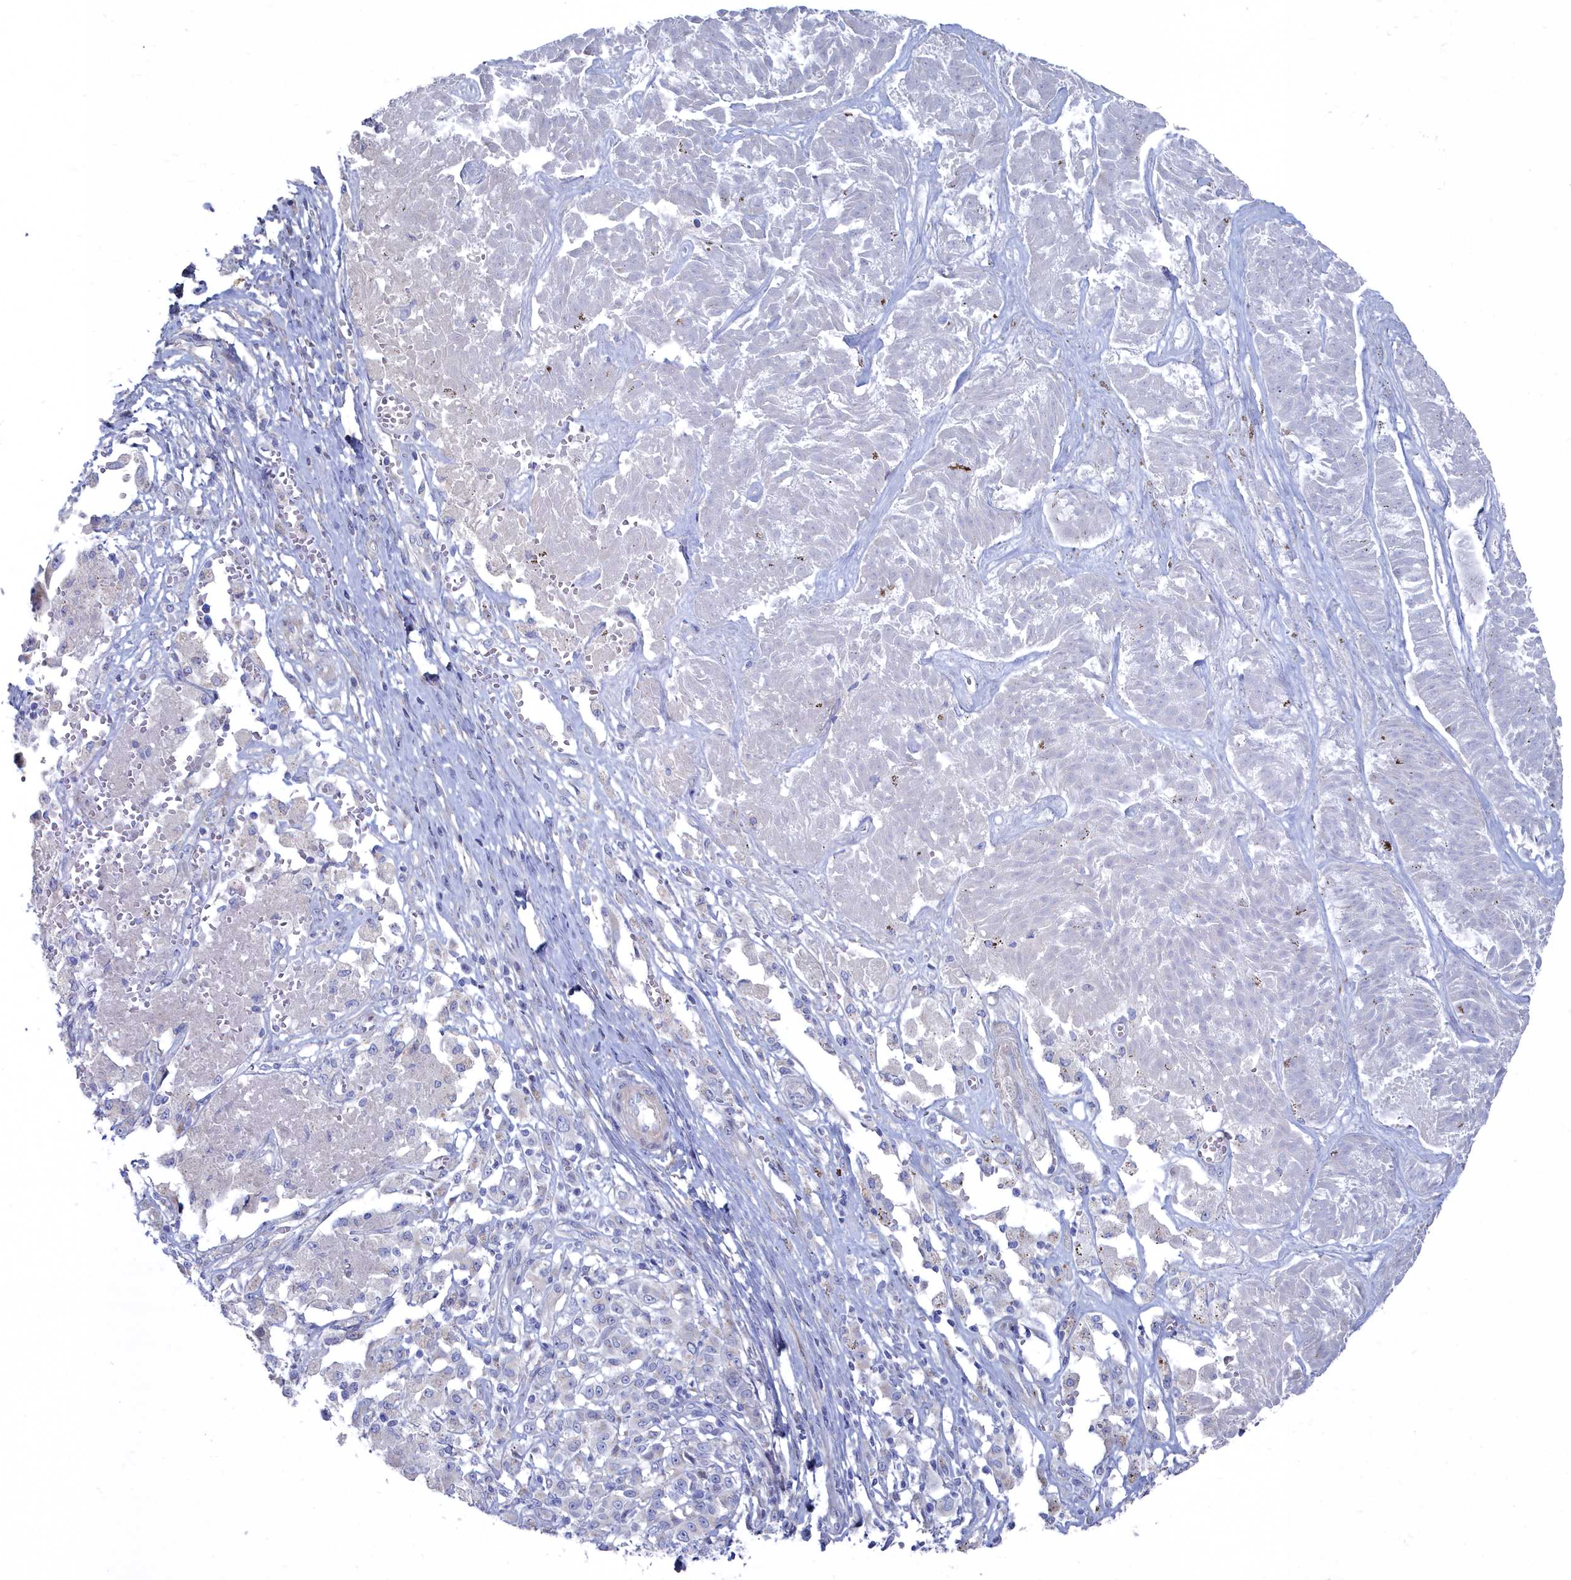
{"staining": {"intensity": "negative", "quantity": "none", "location": "none"}, "tissue": "melanoma", "cell_type": "Tumor cells", "image_type": "cancer", "snomed": [{"axis": "morphology", "description": "Malignant melanoma, NOS"}, {"axis": "topography", "description": "Skin"}], "caption": "Immunohistochemistry of human melanoma exhibits no expression in tumor cells. The staining was performed using DAB to visualize the protein expression in brown, while the nuclei were stained in blue with hematoxylin (Magnification: 20x).", "gene": "SHISAL2A", "patient": {"sex": "female", "age": 72}}